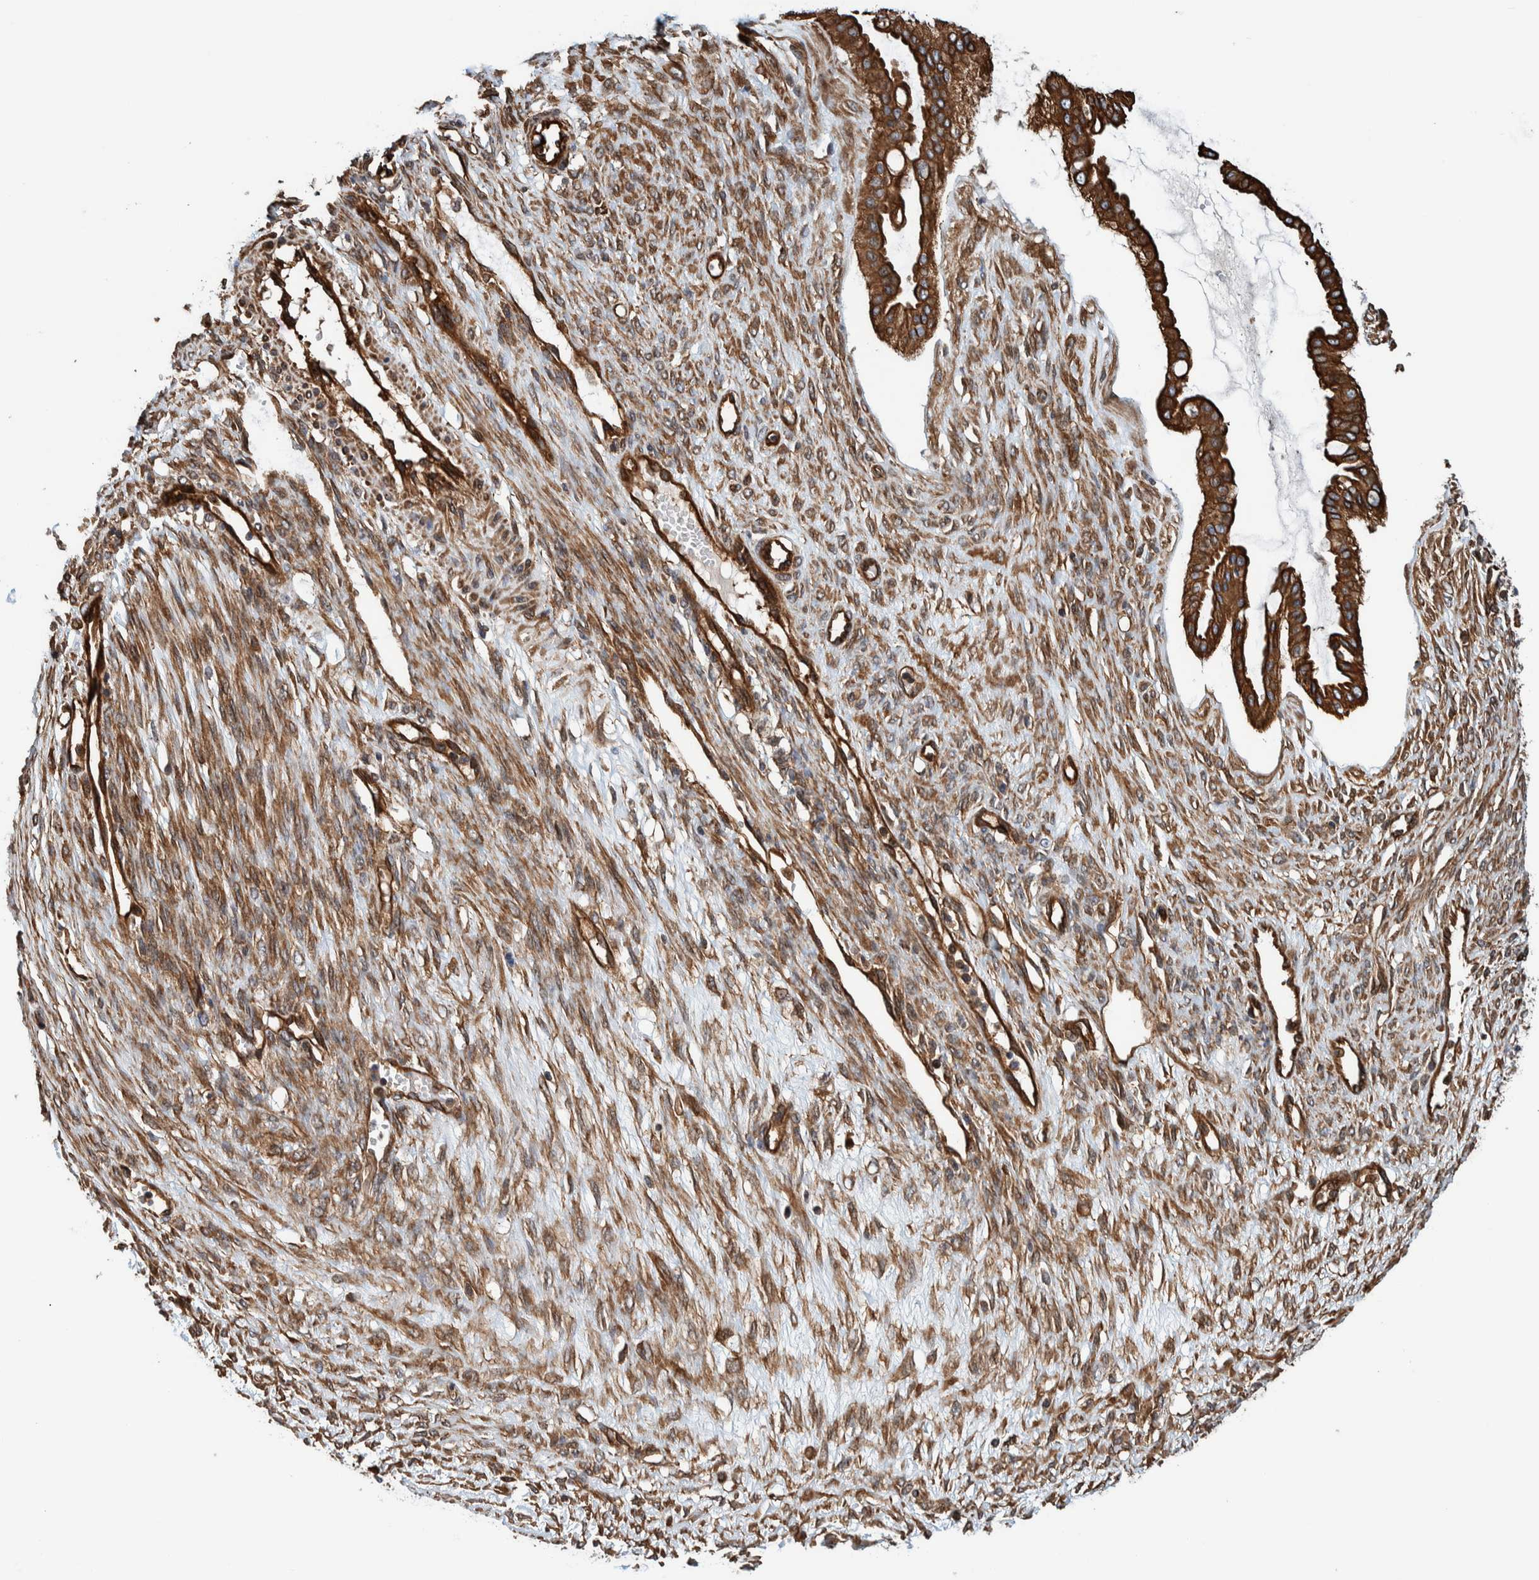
{"staining": {"intensity": "strong", "quantity": ">75%", "location": "cytoplasmic/membranous"}, "tissue": "ovarian cancer", "cell_type": "Tumor cells", "image_type": "cancer", "snomed": [{"axis": "morphology", "description": "Cystadenocarcinoma, mucinous, NOS"}, {"axis": "topography", "description": "Ovary"}], "caption": "This is a histology image of IHC staining of ovarian cancer, which shows strong positivity in the cytoplasmic/membranous of tumor cells.", "gene": "PKD1L1", "patient": {"sex": "female", "age": 73}}